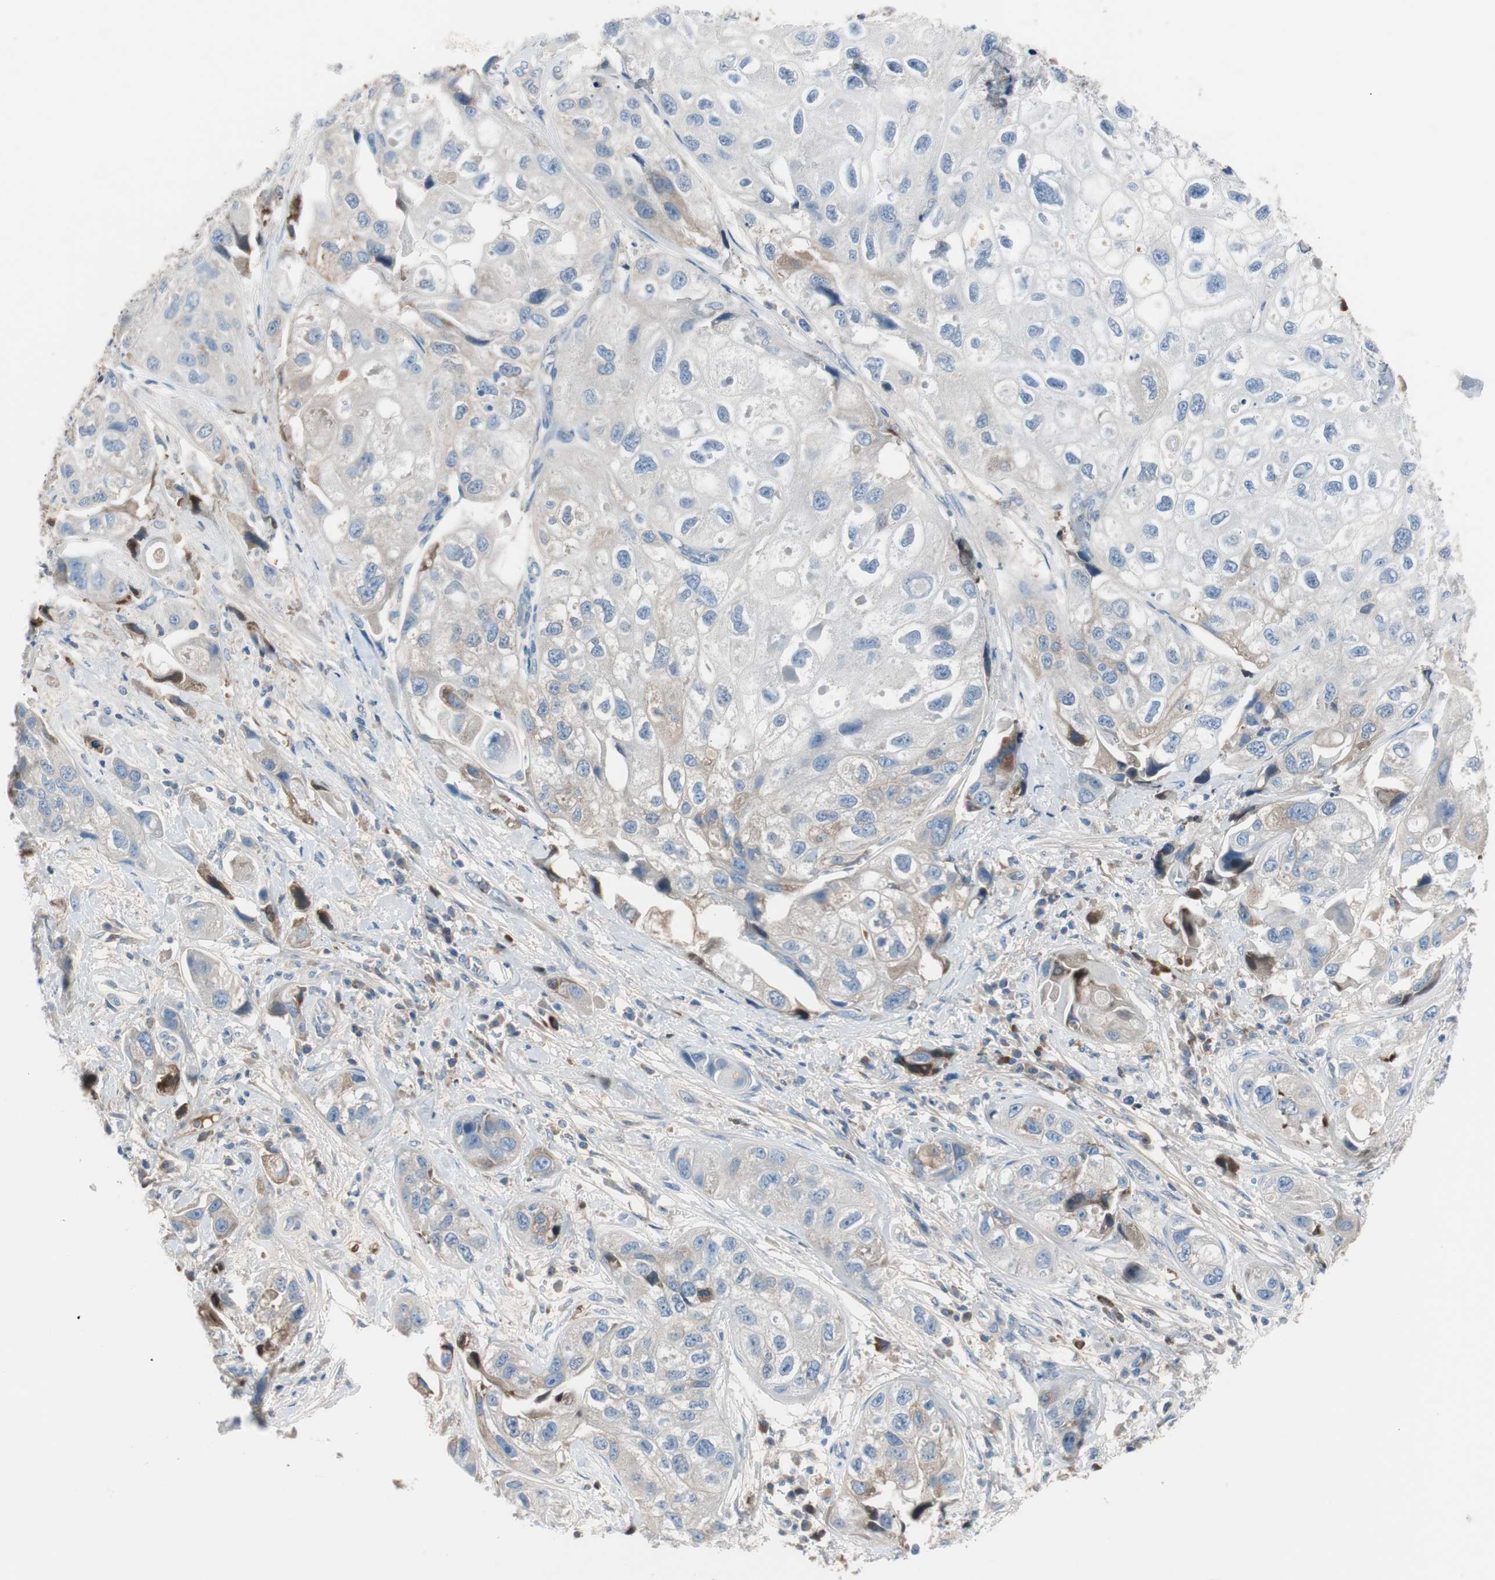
{"staining": {"intensity": "weak", "quantity": "<25%", "location": "cytoplasmic/membranous"}, "tissue": "urothelial cancer", "cell_type": "Tumor cells", "image_type": "cancer", "snomed": [{"axis": "morphology", "description": "Urothelial carcinoma, High grade"}, {"axis": "topography", "description": "Urinary bladder"}], "caption": "Immunohistochemistry of human urothelial cancer shows no expression in tumor cells.", "gene": "SERPINF1", "patient": {"sex": "female", "age": 64}}